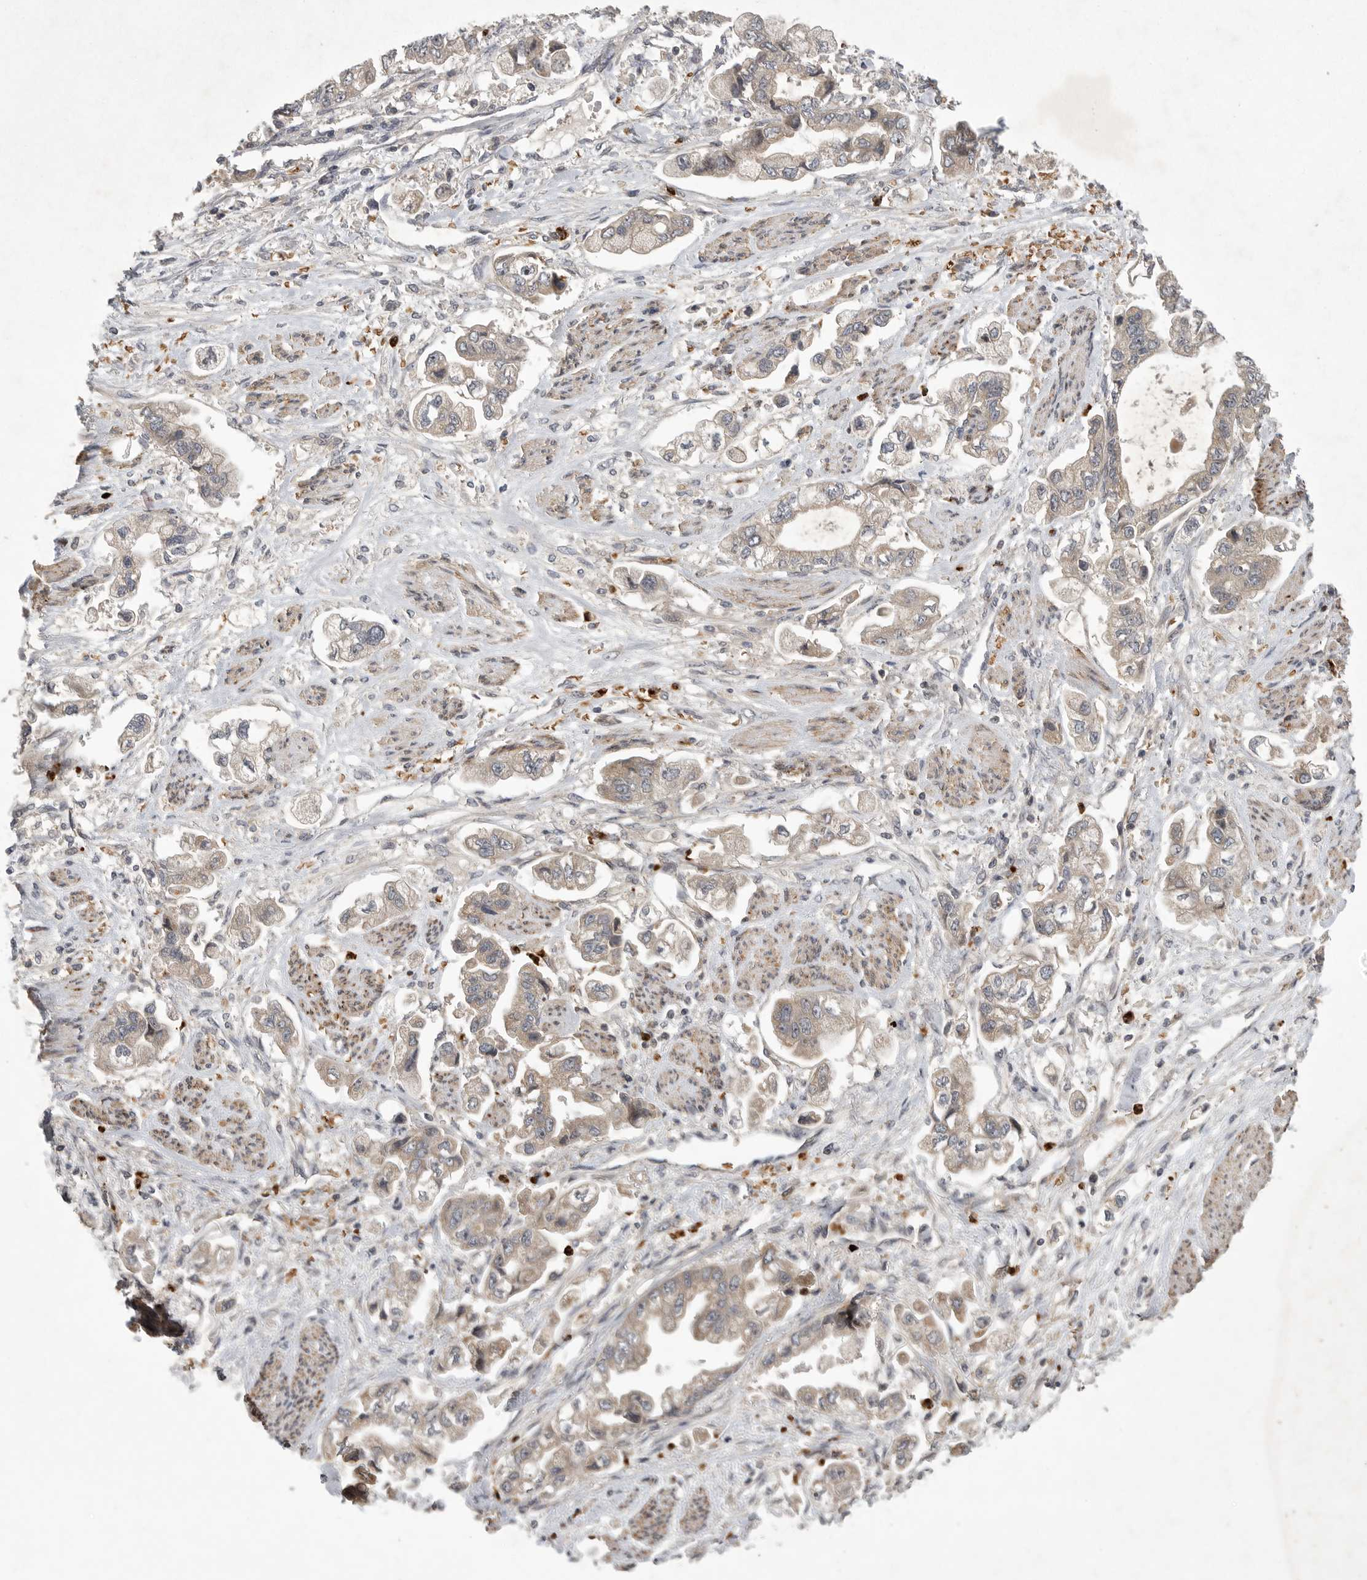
{"staining": {"intensity": "weak", "quantity": "<25%", "location": "cytoplasmic/membranous"}, "tissue": "stomach cancer", "cell_type": "Tumor cells", "image_type": "cancer", "snomed": [{"axis": "morphology", "description": "Adenocarcinoma, NOS"}, {"axis": "topography", "description": "Stomach"}], "caption": "Human stomach cancer stained for a protein using IHC demonstrates no staining in tumor cells.", "gene": "UBE3D", "patient": {"sex": "male", "age": 62}}